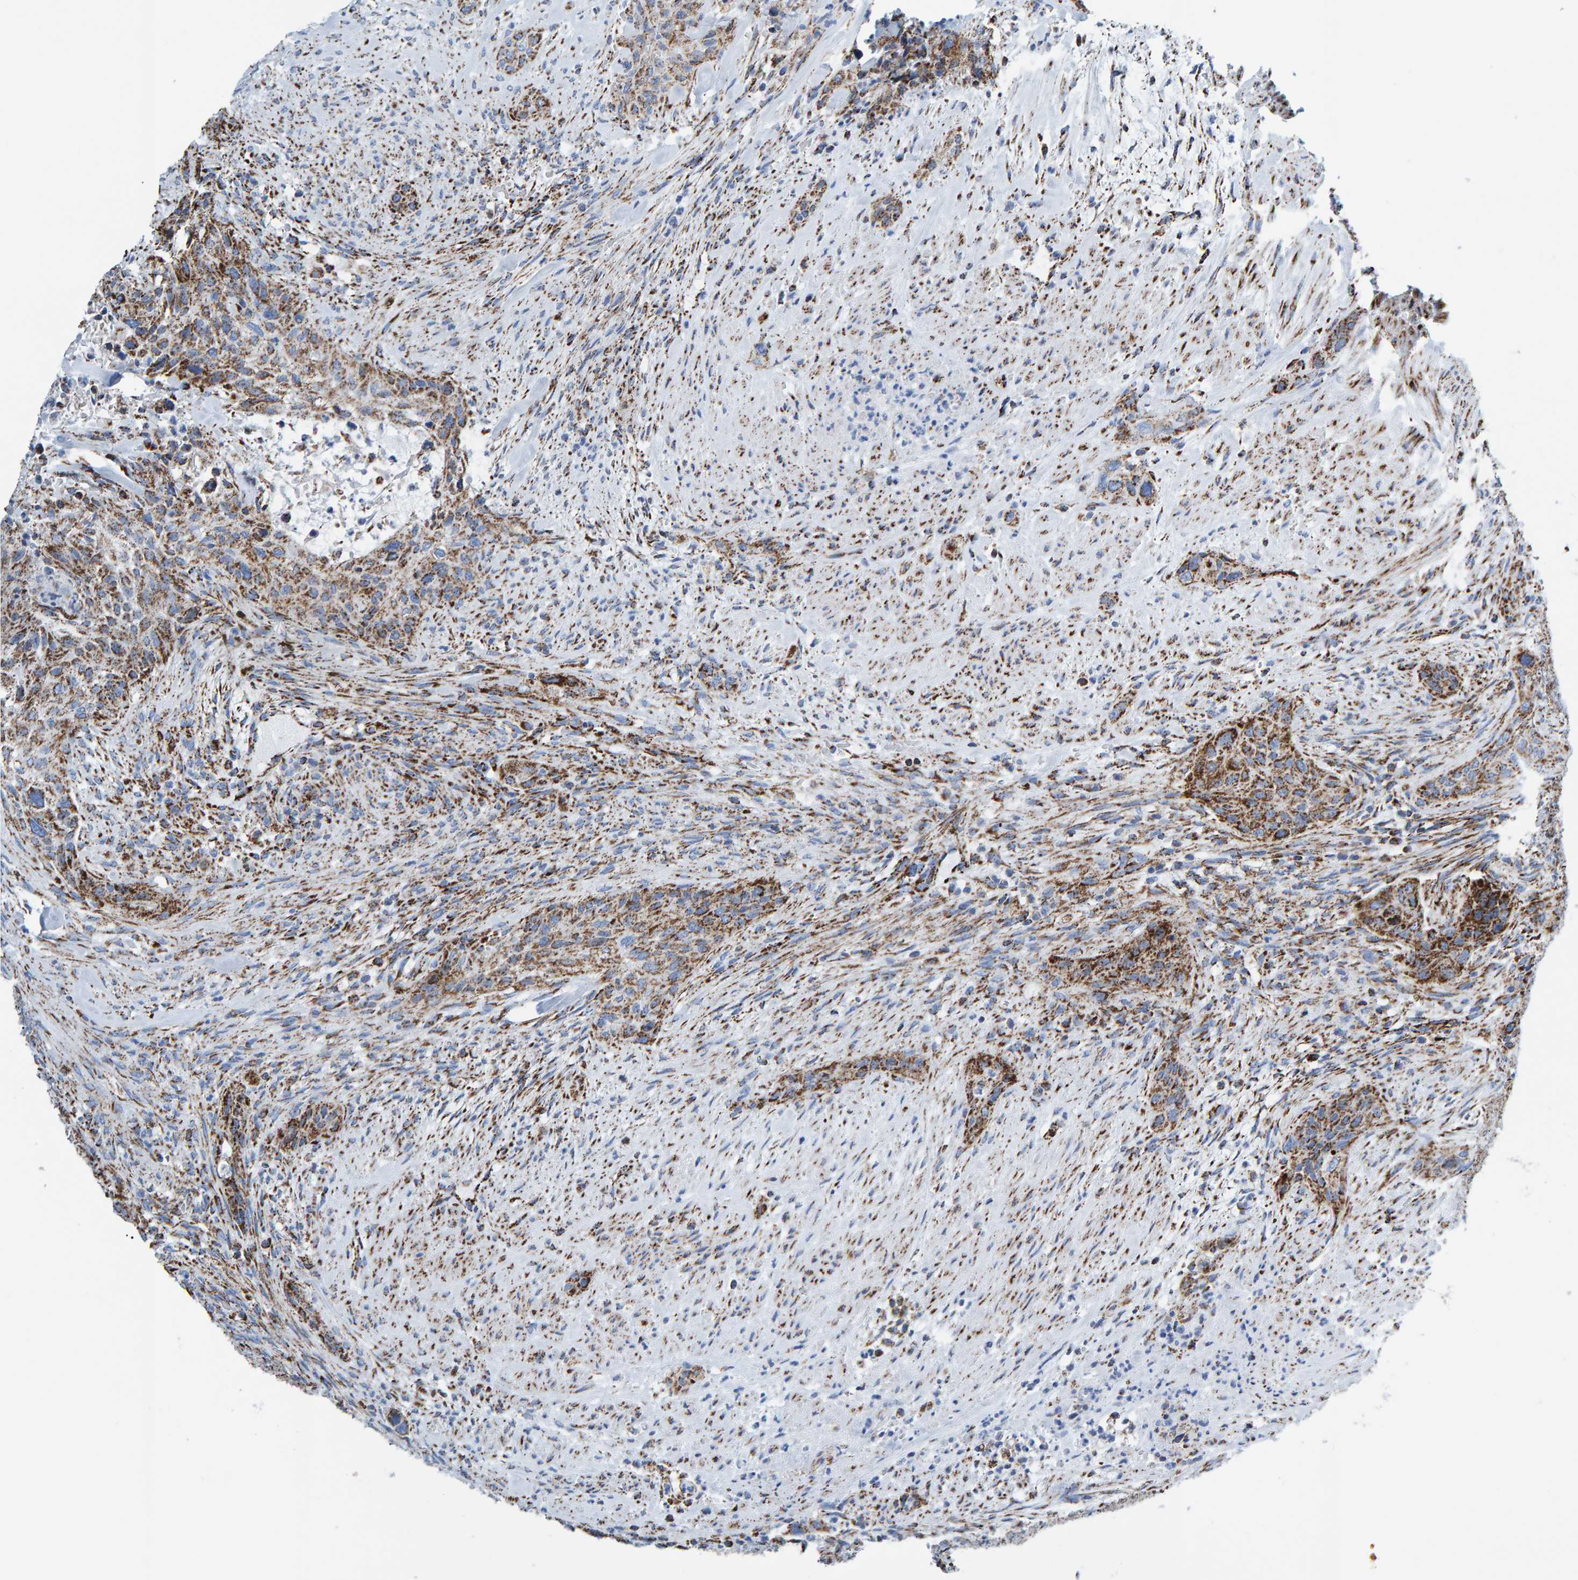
{"staining": {"intensity": "moderate", "quantity": ">75%", "location": "cytoplasmic/membranous"}, "tissue": "urothelial cancer", "cell_type": "Tumor cells", "image_type": "cancer", "snomed": [{"axis": "morphology", "description": "Urothelial carcinoma, High grade"}, {"axis": "topography", "description": "Urinary bladder"}], "caption": "Immunohistochemical staining of urothelial cancer demonstrates medium levels of moderate cytoplasmic/membranous positivity in about >75% of tumor cells. Nuclei are stained in blue.", "gene": "ENSG00000262660", "patient": {"sex": "male", "age": 35}}